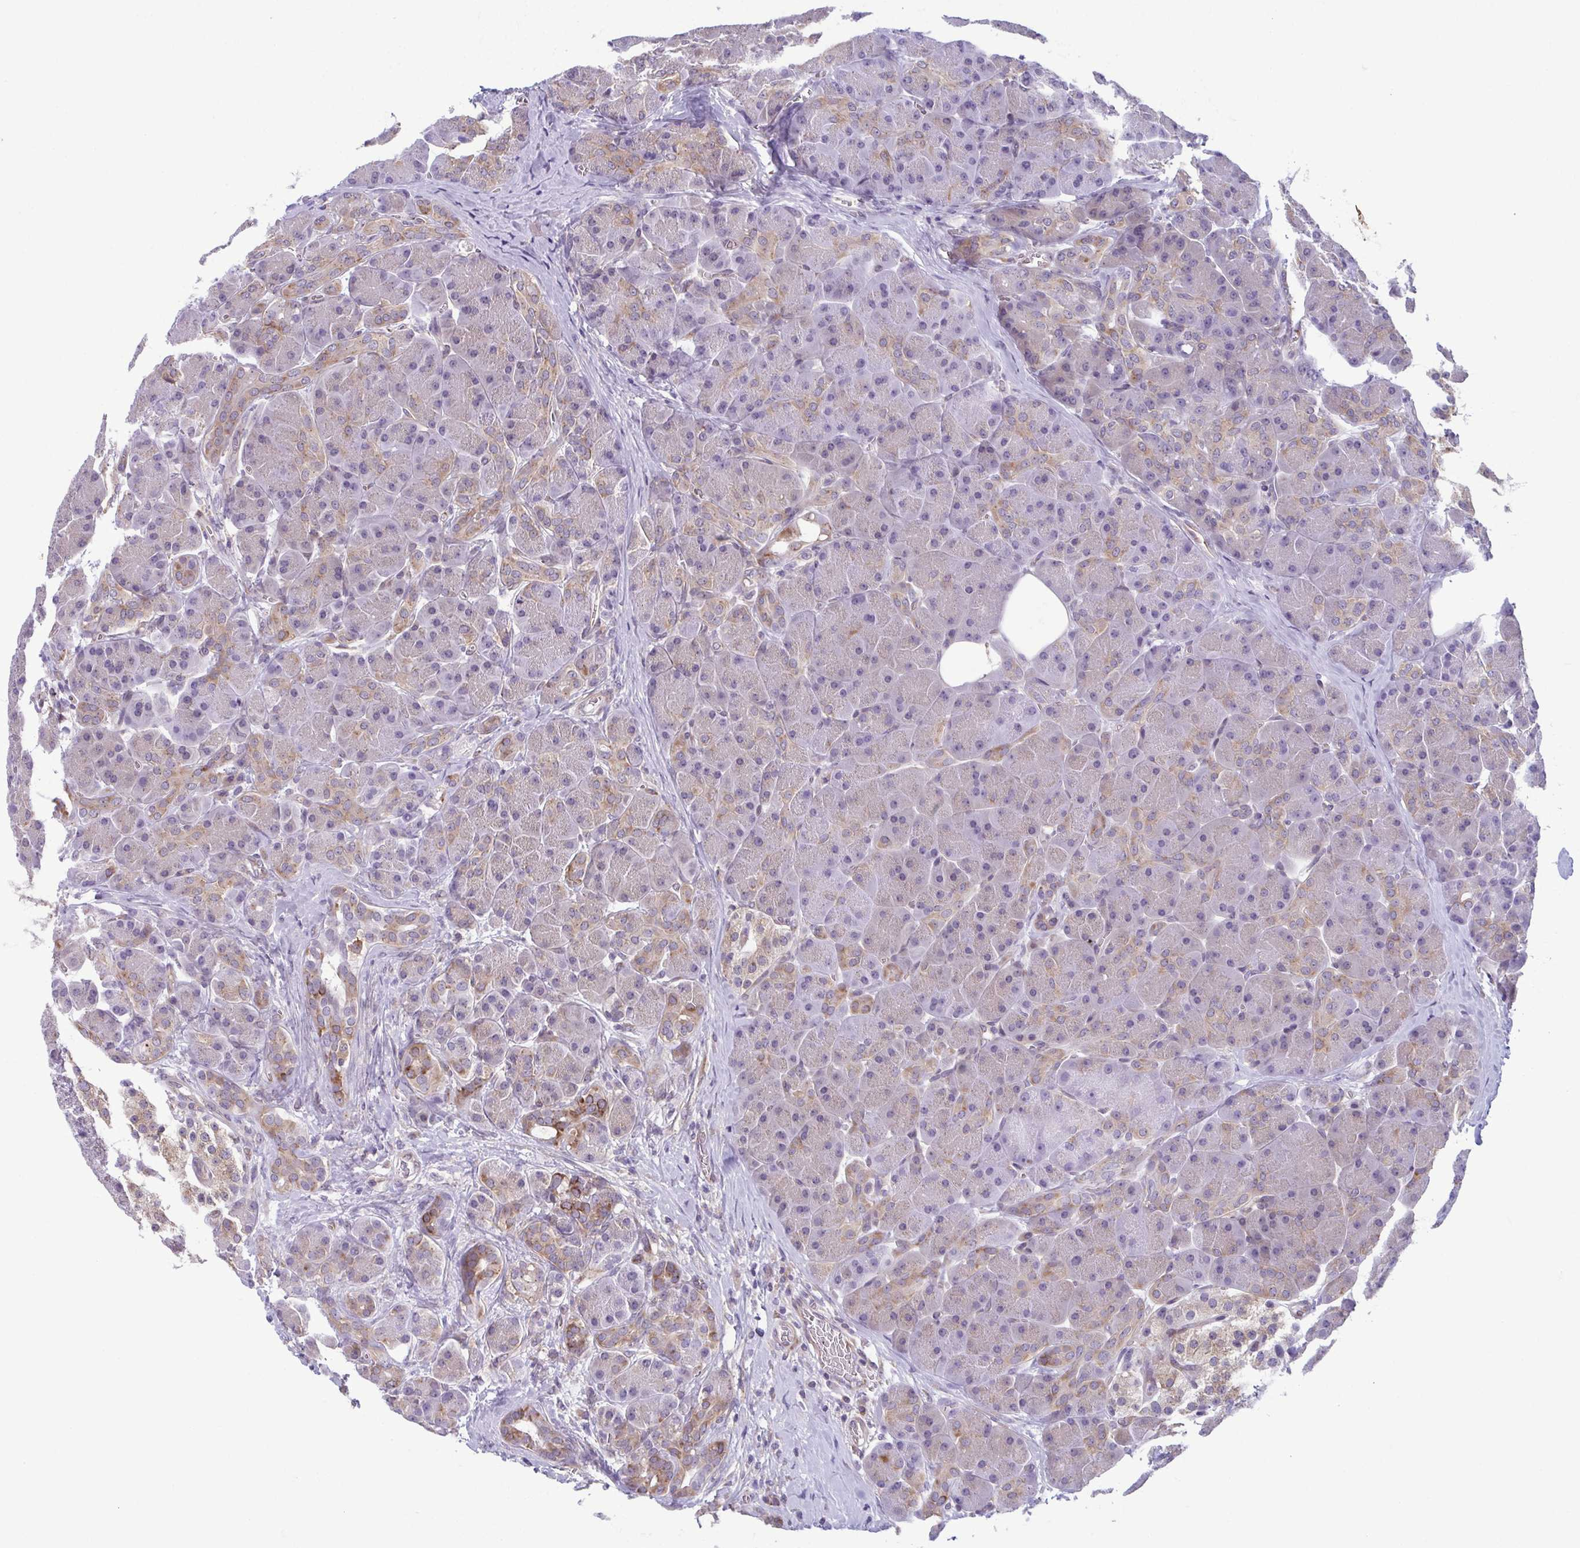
{"staining": {"intensity": "moderate", "quantity": "<25%", "location": "cytoplasmic/membranous"}, "tissue": "pancreas", "cell_type": "Exocrine glandular cells", "image_type": "normal", "snomed": [{"axis": "morphology", "description": "Normal tissue, NOS"}, {"axis": "topography", "description": "Pancreas"}], "caption": "DAB (3,3'-diaminobenzidine) immunohistochemical staining of normal human pancreas shows moderate cytoplasmic/membranous protein expression in about <25% of exocrine glandular cells.", "gene": "TMEM108", "patient": {"sex": "male", "age": 55}}